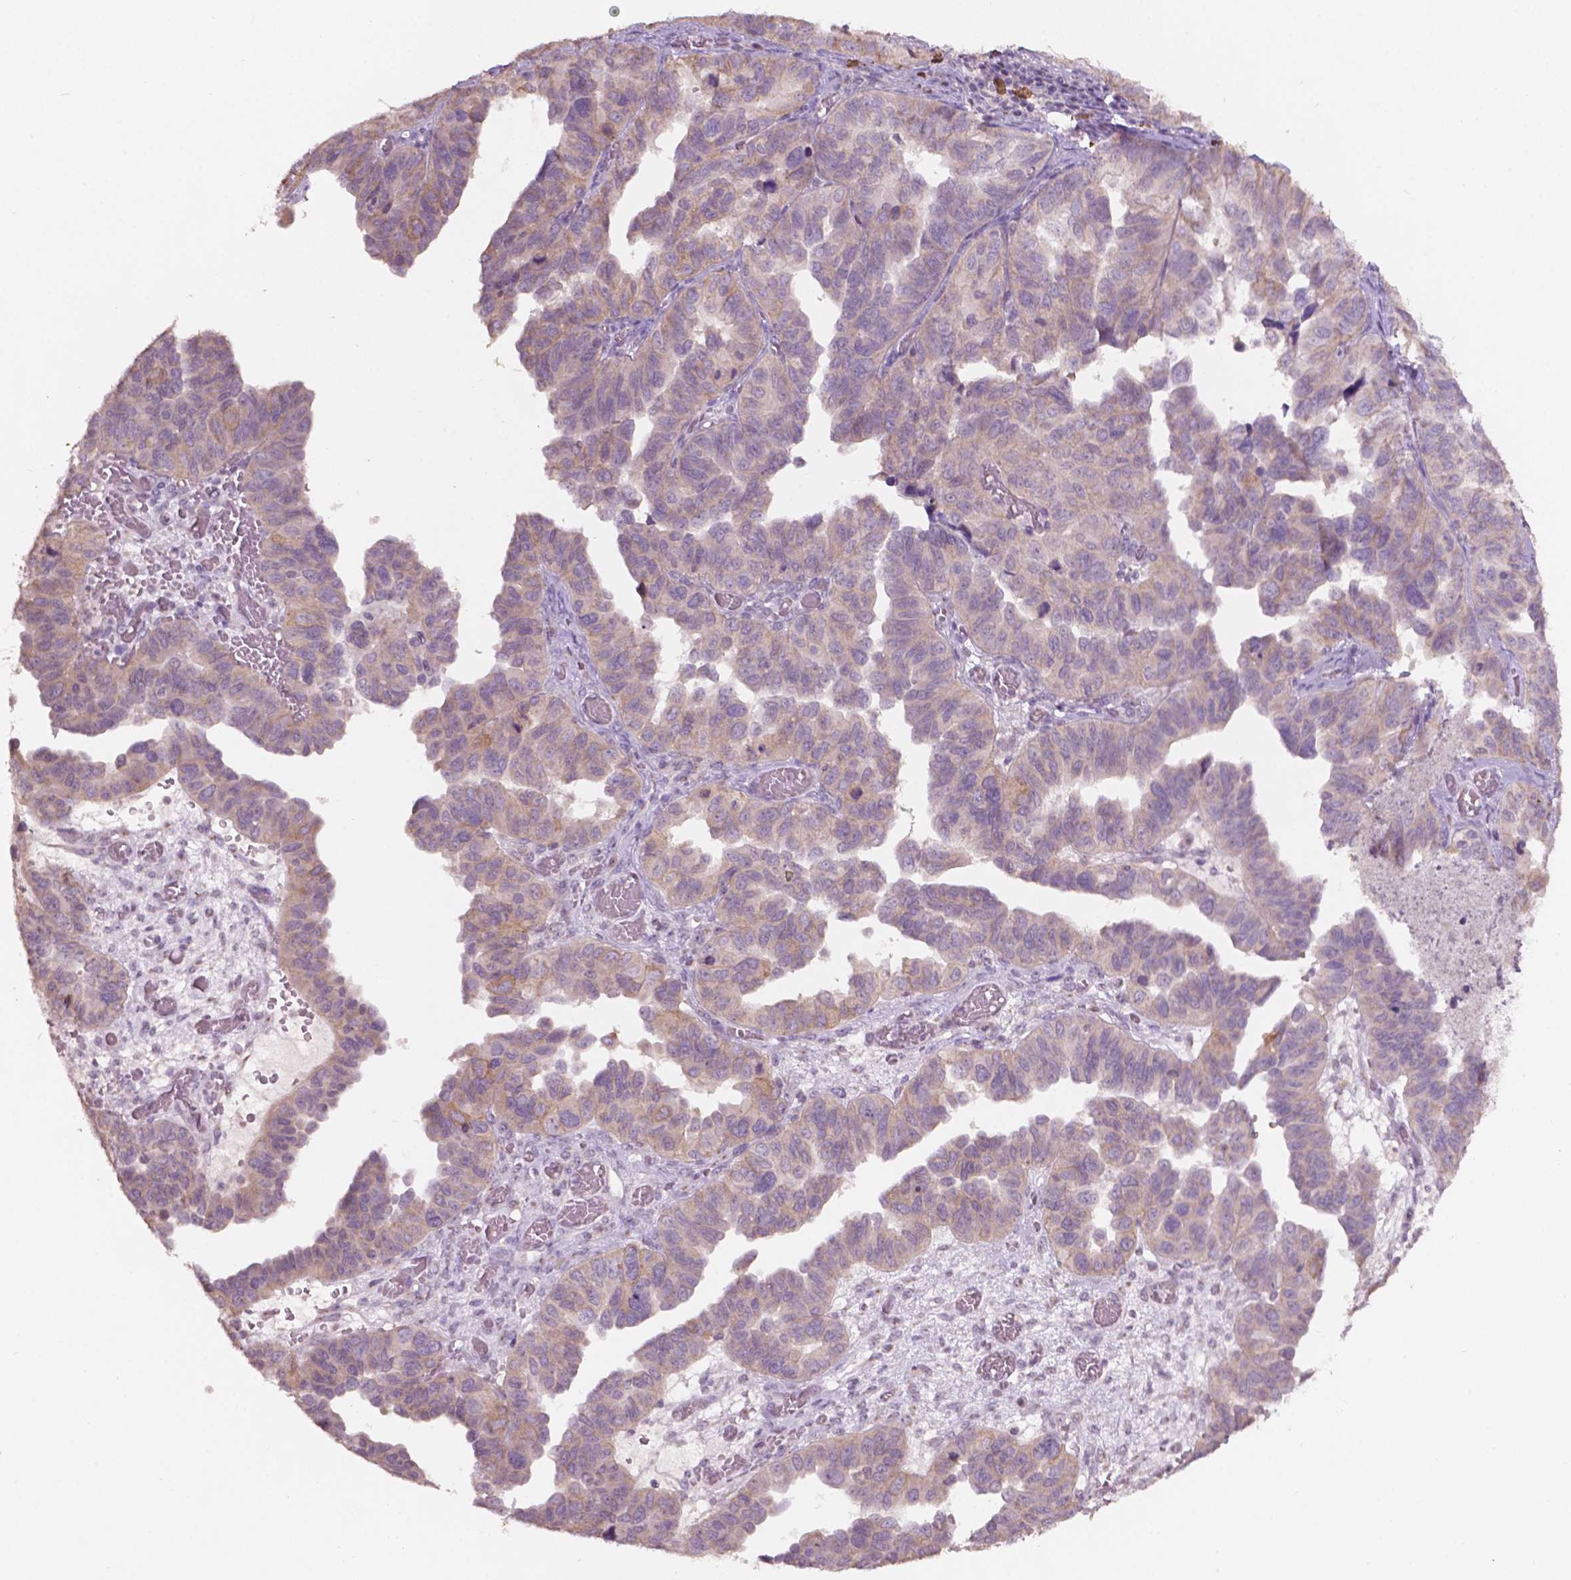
{"staining": {"intensity": "weak", "quantity": "25%-75%", "location": "cytoplasmic/membranous"}, "tissue": "ovarian cancer", "cell_type": "Tumor cells", "image_type": "cancer", "snomed": [{"axis": "morphology", "description": "Cystadenocarcinoma, serous, NOS"}, {"axis": "topography", "description": "Ovary"}], "caption": "Tumor cells show low levels of weak cytoplasmic/membranous expression in approximately 25%-75% of cells in serous cystadenocarcinoma (ovarian).", "gene": "NOS1AP", "patient": {"sex": "female", "age": 64}}